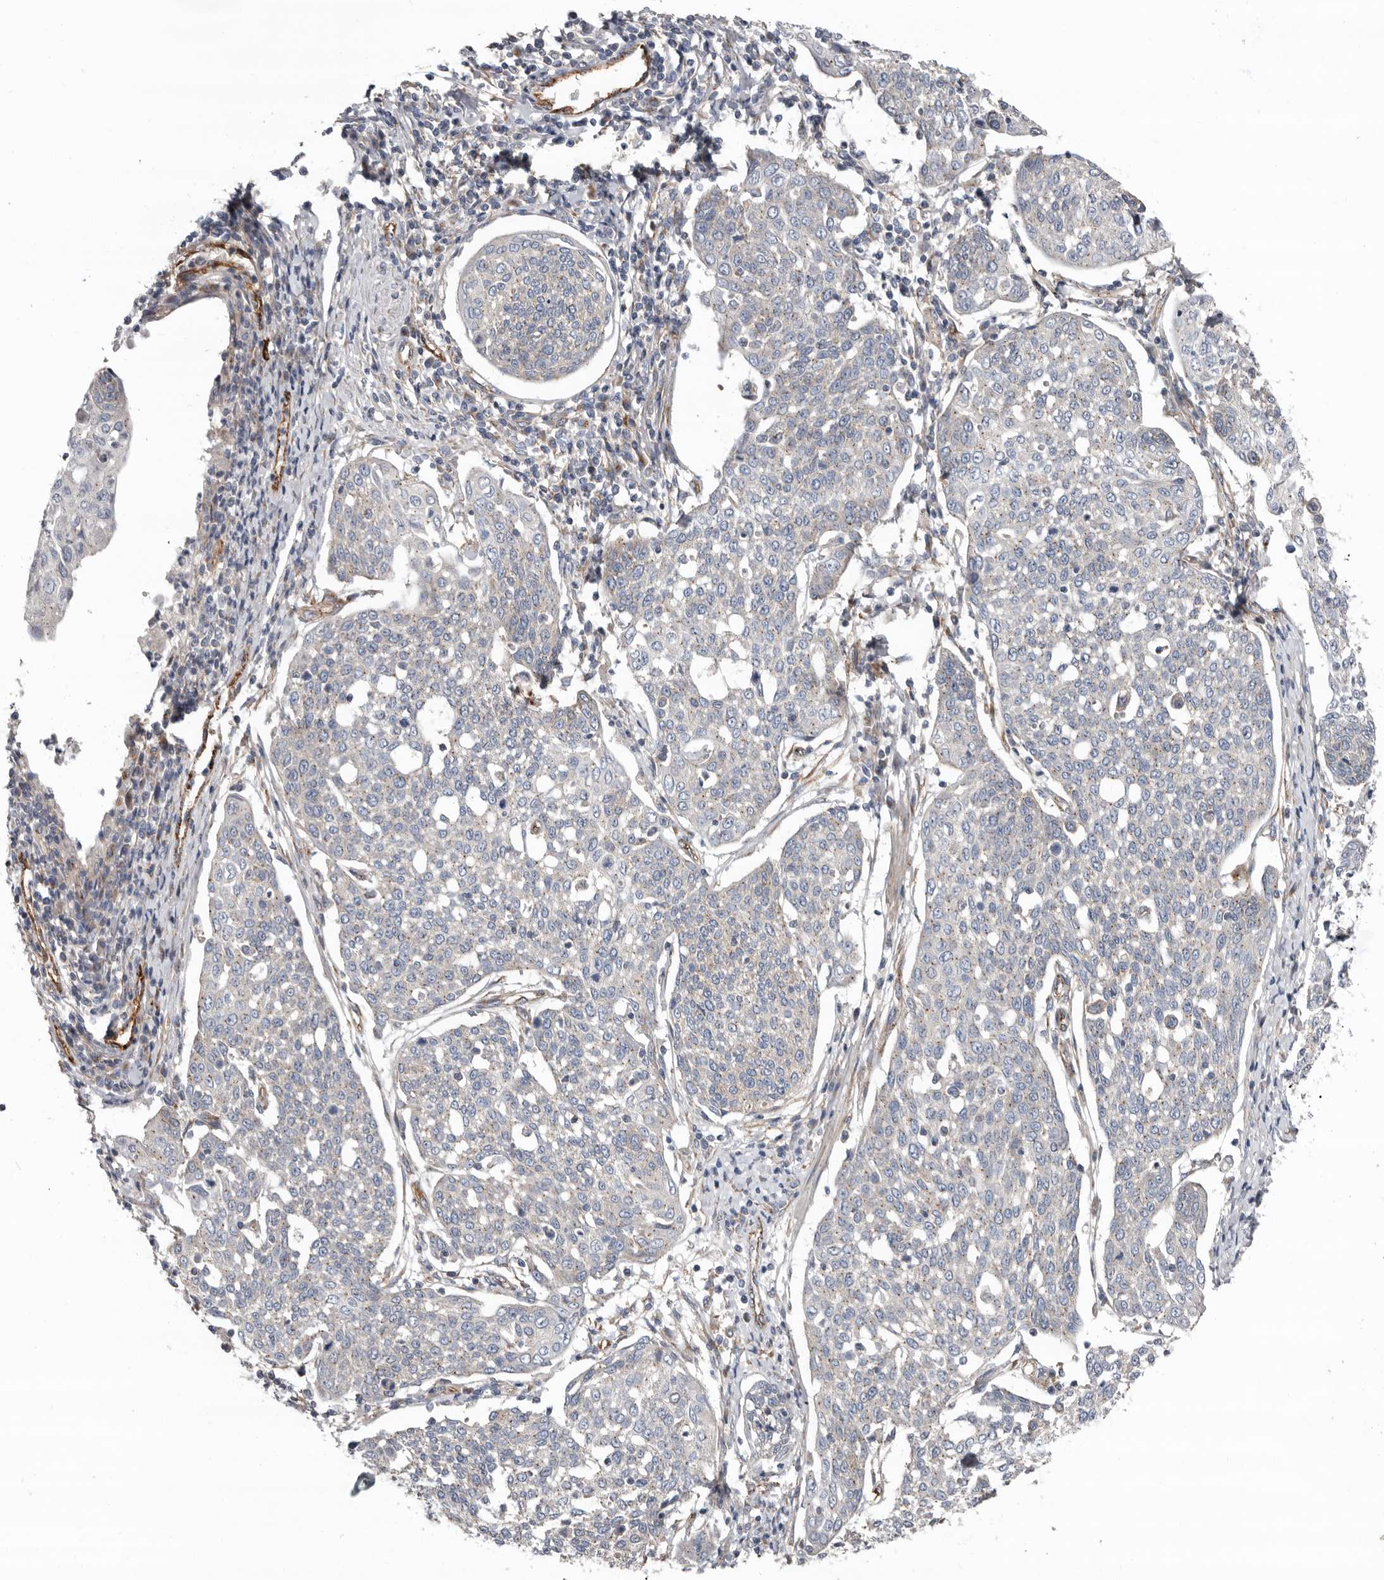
{"staining": {"intensity": "negative", "quantity": "none", "location": "none"}, "tissue": "cervical cancer", "cell_type": "Tumor cells", "image_type": "cancer", "snomed": [{"axis": "morphology", "description": "Squamous cell carcinoma, NOS"}, {"axis": "topography", "description": "Cervix"}], "caption": "Cervical squamous cell carcinoma was stained to show a protein in brown. There is no significant positivity in tumor cells.", "gene": "LUZP1", "patient": {"sex": "female", "age": 34}}